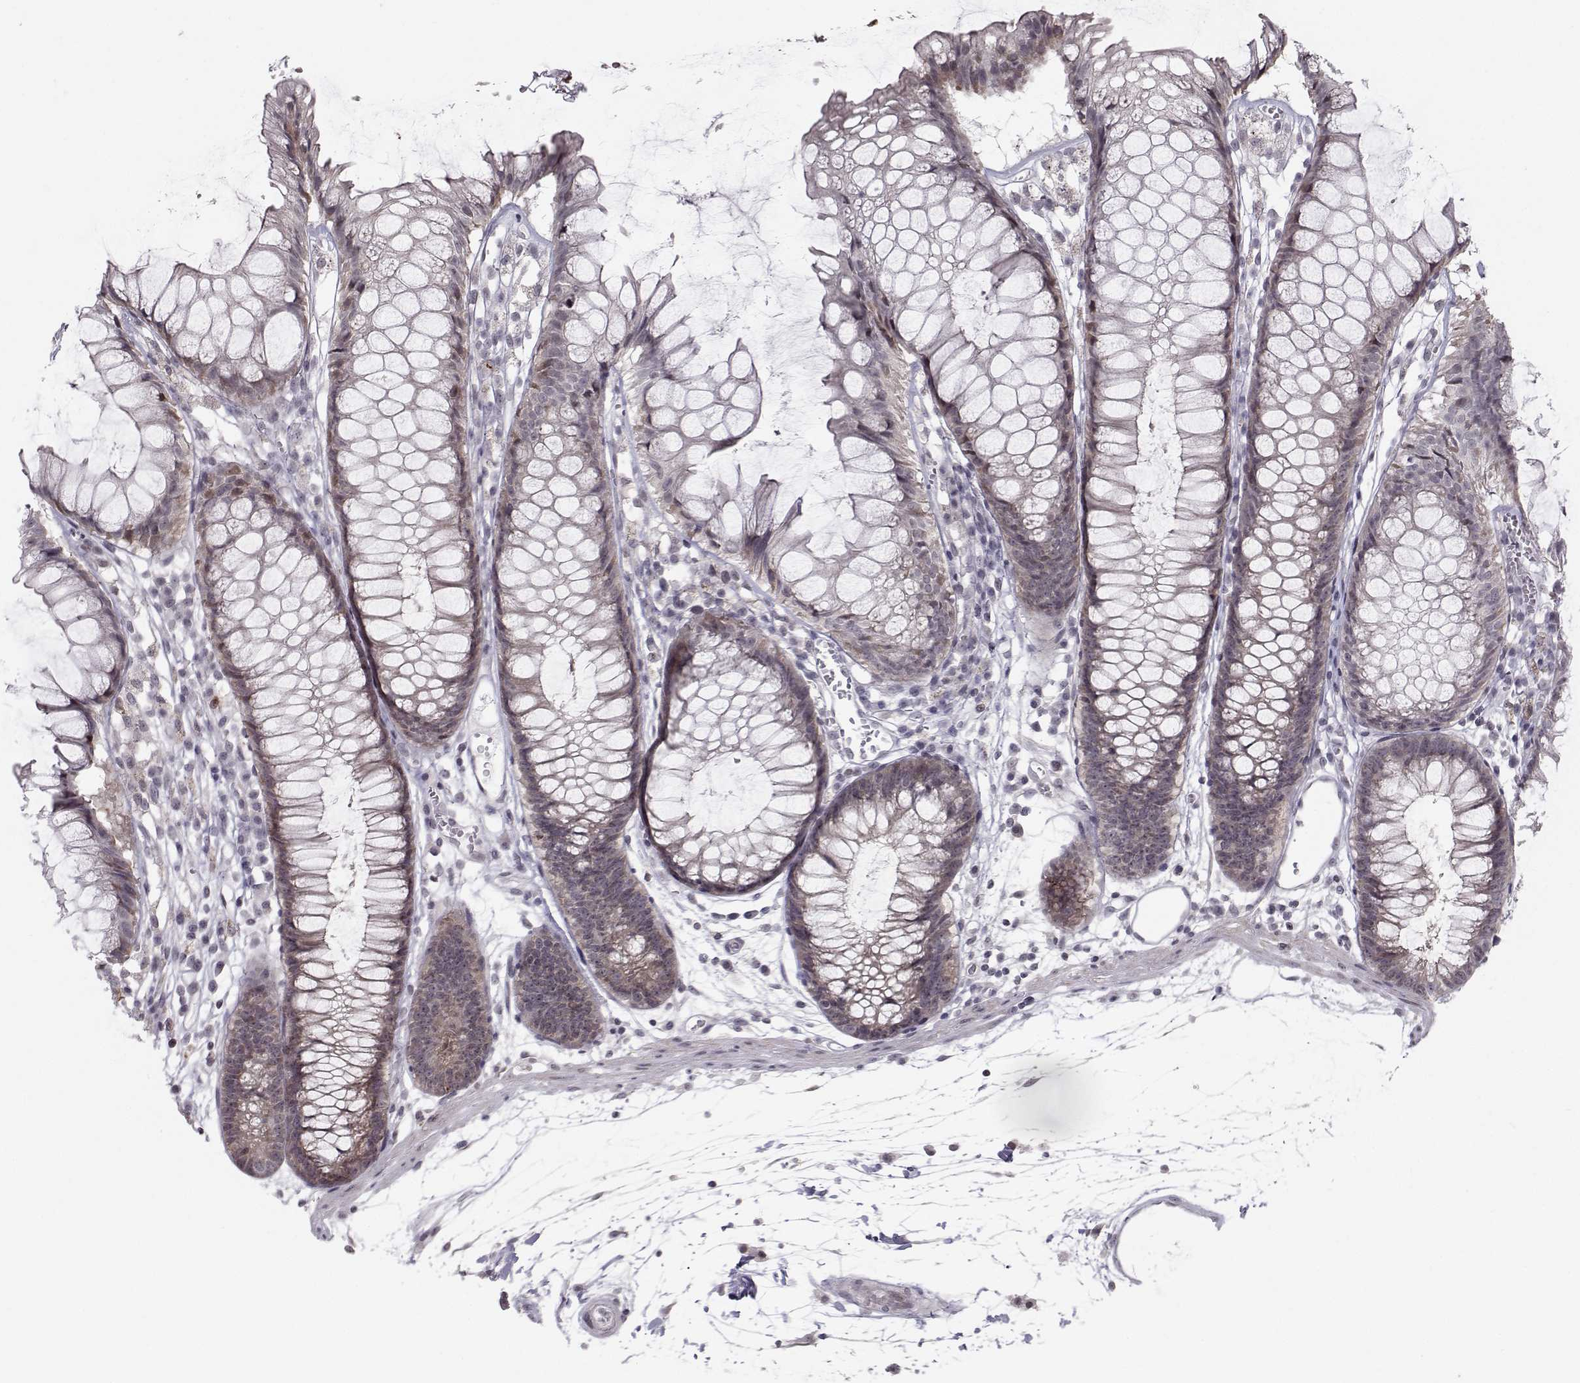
{"staining": {"intensity": "negative", "quantity": "none", "location": "none"}, "tissue": "colon", "cell_type": "Glandular cells", "image_type": "normal", "snomed": [{"axis": "morphology", "description": "Normal tissue, NOS"}, {"axis": "morphology", "description": "Adenocarcinoma, NOS"}, {"axis": "topography", "description": "Colon"}], "caption": "There is no significant staining in glandular cells of colon. (Brightfield microscopy of DAB immunohistochemistry (IHC) at high magnification).", "gene": "MARCHF4", "patient": {"sex": "male", "age": 65}}